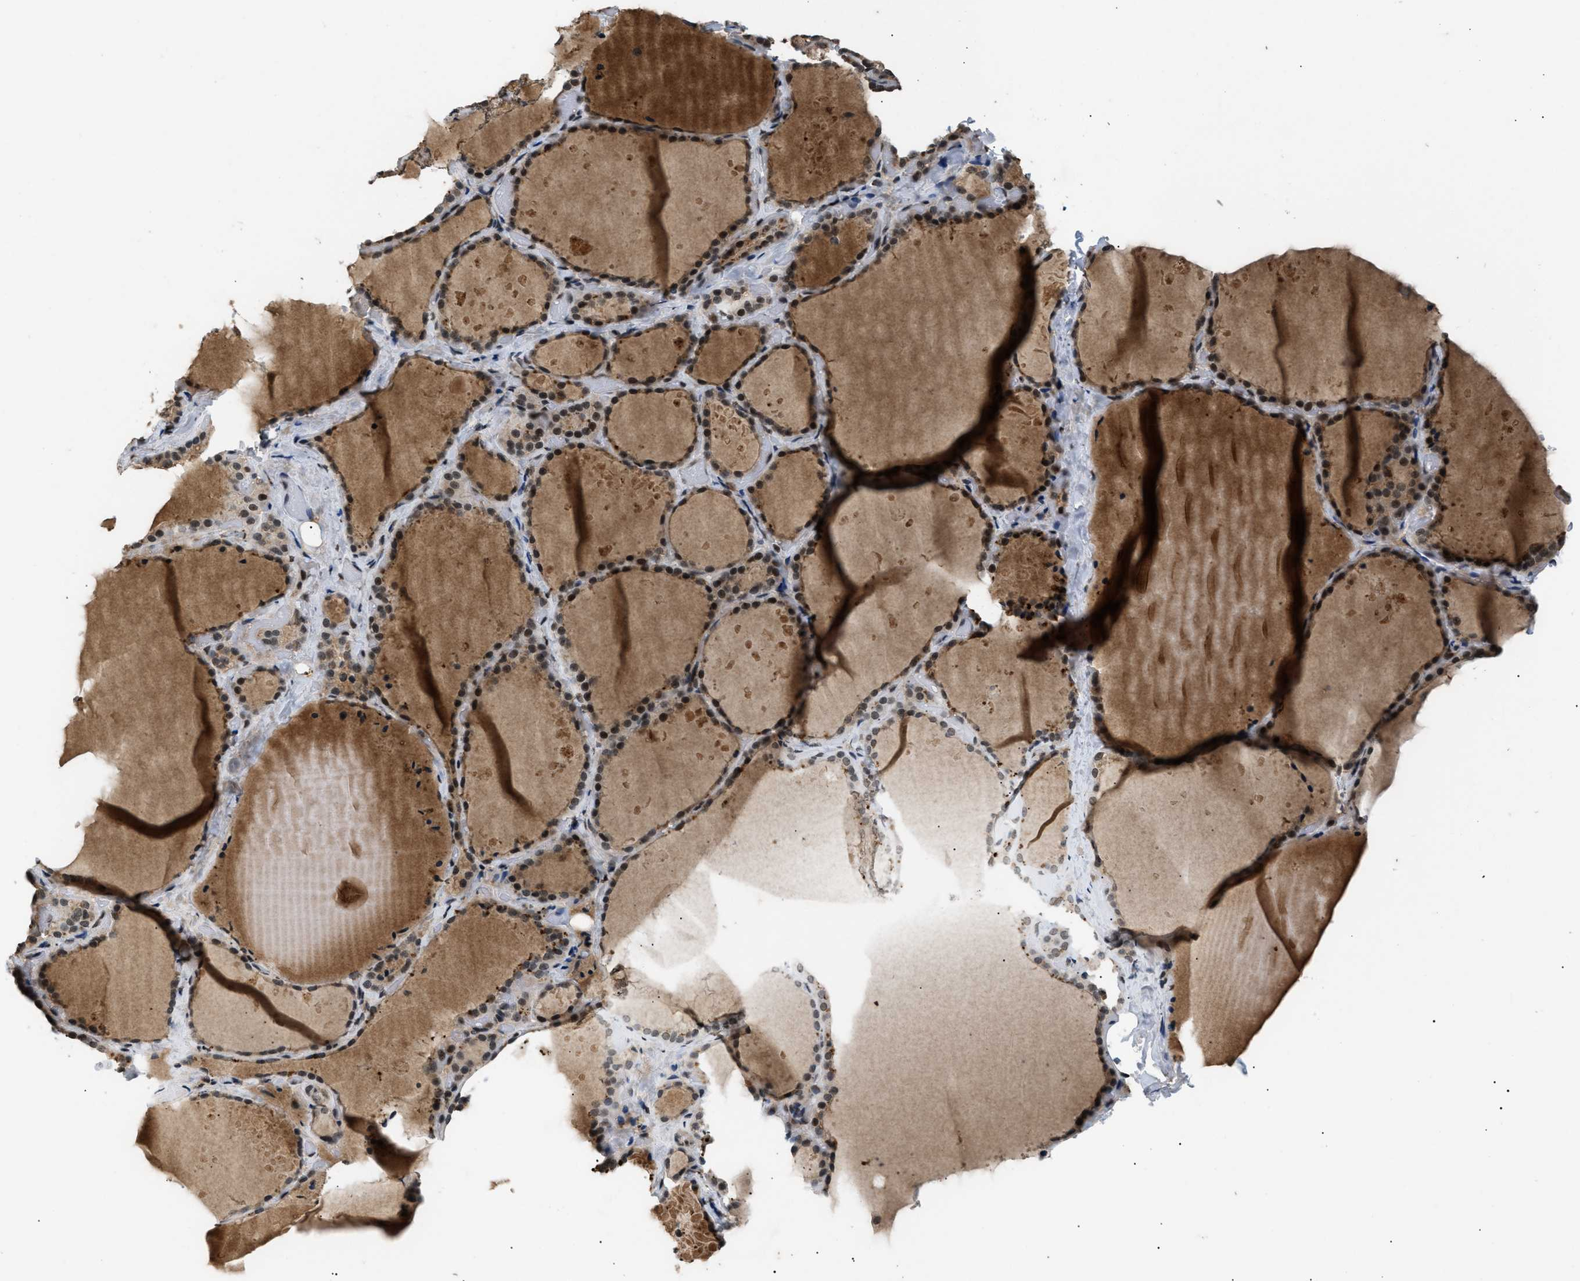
{"staining": {"intensity": "strong", "quantity": ">75%", "location": "cytoplasmic/membranous,nuclear"}, "tissue": "thyroid gland", "cell_type": "Glandular cells", "image_type": "normal", "snomed": [{"axis": "morphology", "description": "Normal tissue, NOS"}, {"axis": "topography", "description": "Thyroid gland"}], "caption": "Normal thyroid gland demonstrates strong cytoplasmic/membranous,nuclear expression in approximately >75% of glandular cells (brown staining indicates protein expression, while blue staining denotes nuclei)..", "gene": "RBM5", "patient": {"sex": "female", "age": 44}}